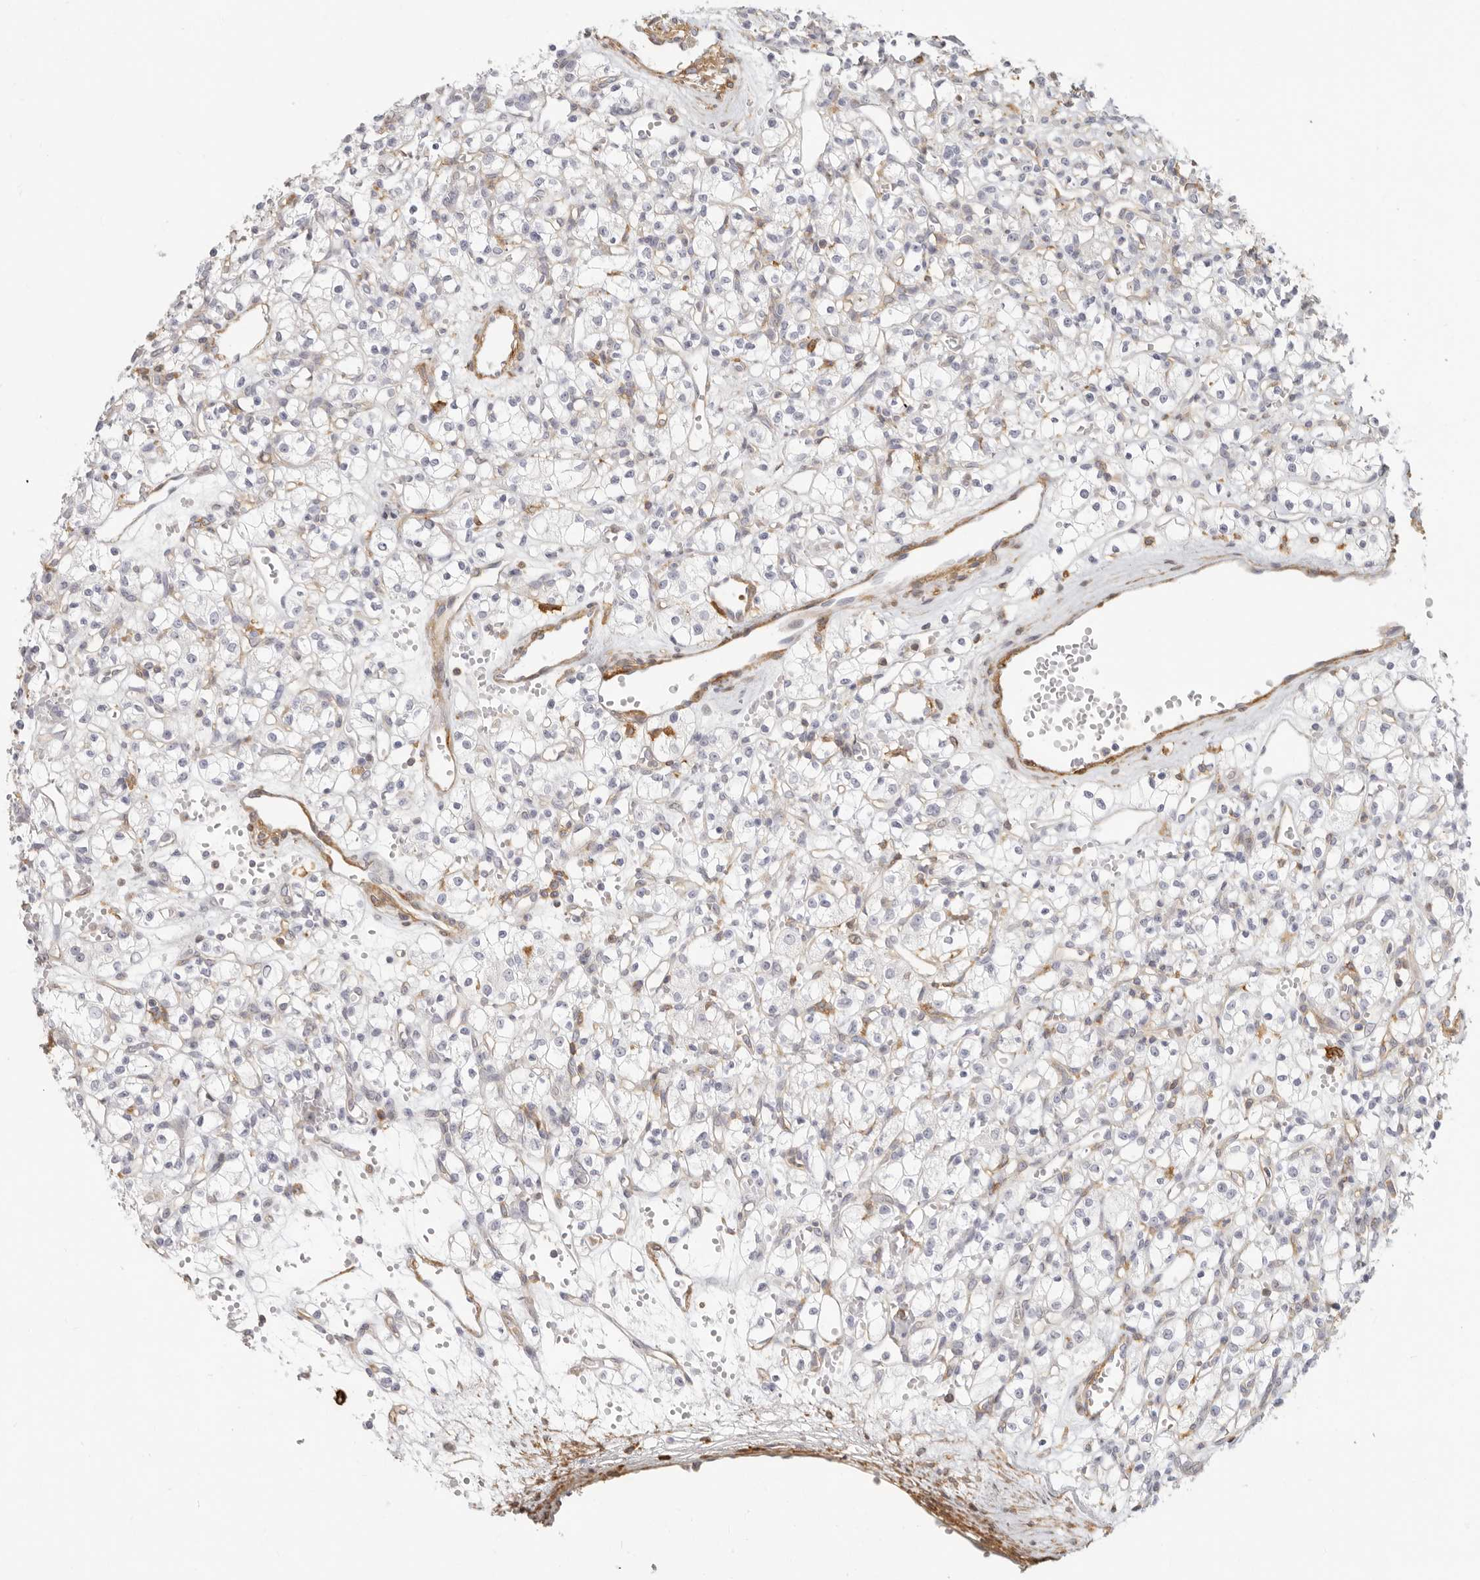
{"staining": {"intensity": "negative", "quantity": "none", "location": "none"}, "tissue": "renal cancer", "cell_type": "Tumor cells", "image_type": "cancer", "snomed": [{"axis": "morphology", "description": "Adenocarcinoma, NOS"}, {"axis": "topography", "description": "Kidney"}], "caption": "DAB (3,3'-diaminobenzidine) immunohistochemical staining of renal cancer (adenocarcinoma) shows no significant positivity in tumor cells.", "gene": "NIBAN1", "patient": {"sex": "female", "age": 59}}